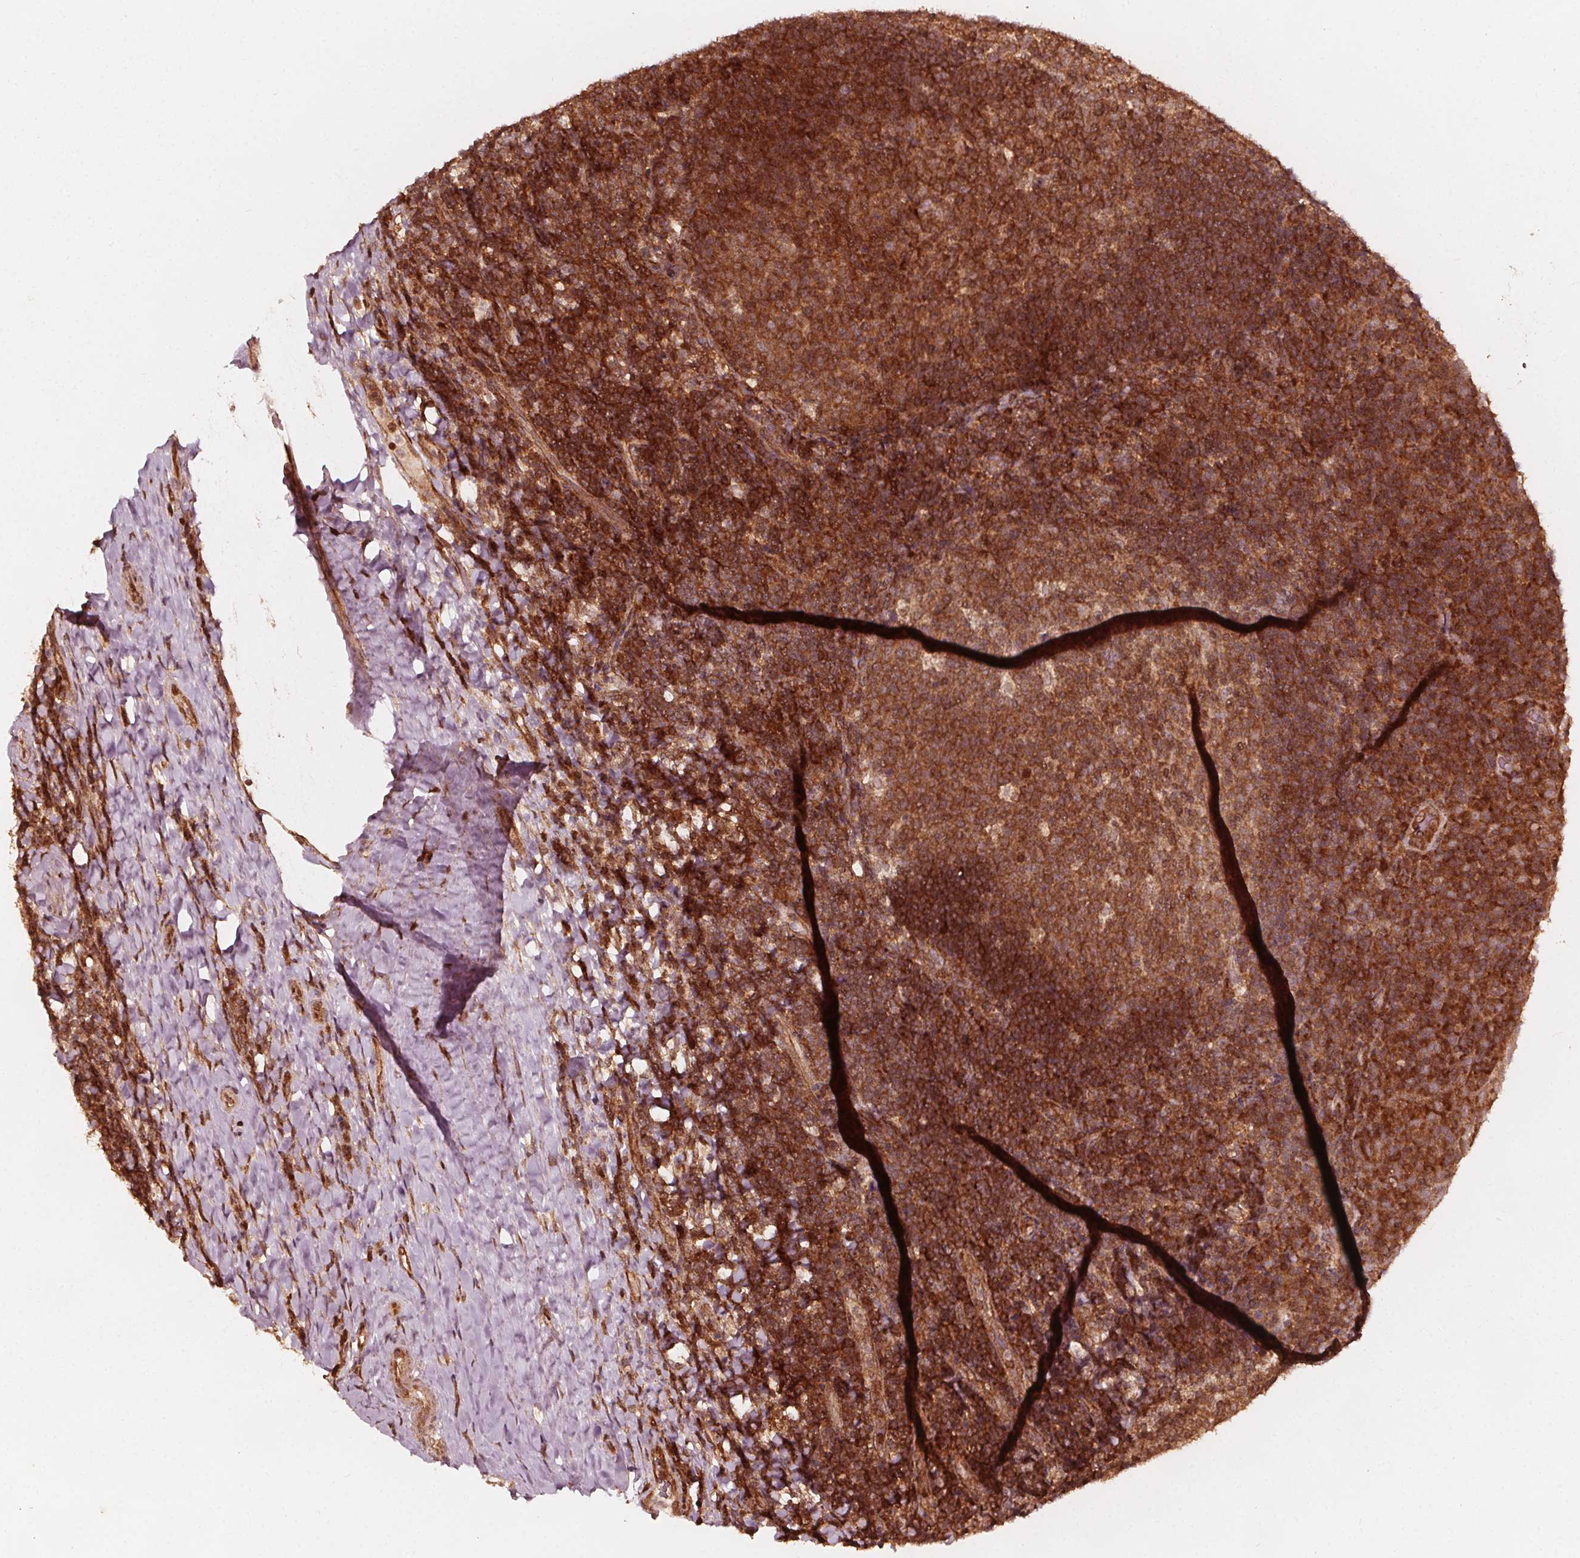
{"staining": {"intensity": "strong", "quantity": ">75%", "location": "cytoplasmic/membranous,nuclear"}, "tissue": "tonsil", "cell_type": "Germinal center cells", "image_type": "normal", "snomed": [{"axis": "morphology", "description": "Normal tissue, NOS"}, {"axis": "topography", "description": "Tonsil"}], "caption": "Tonsil stained with immunohistochemistry (IHC) shows strong cytoplasmic/membranous,nuclear staining in about >75% of germinal center cells. (IHC, brightfield microscopy, high magnification).", "gene": "AIP", "patient": {"sex": "female", "age": 10}}